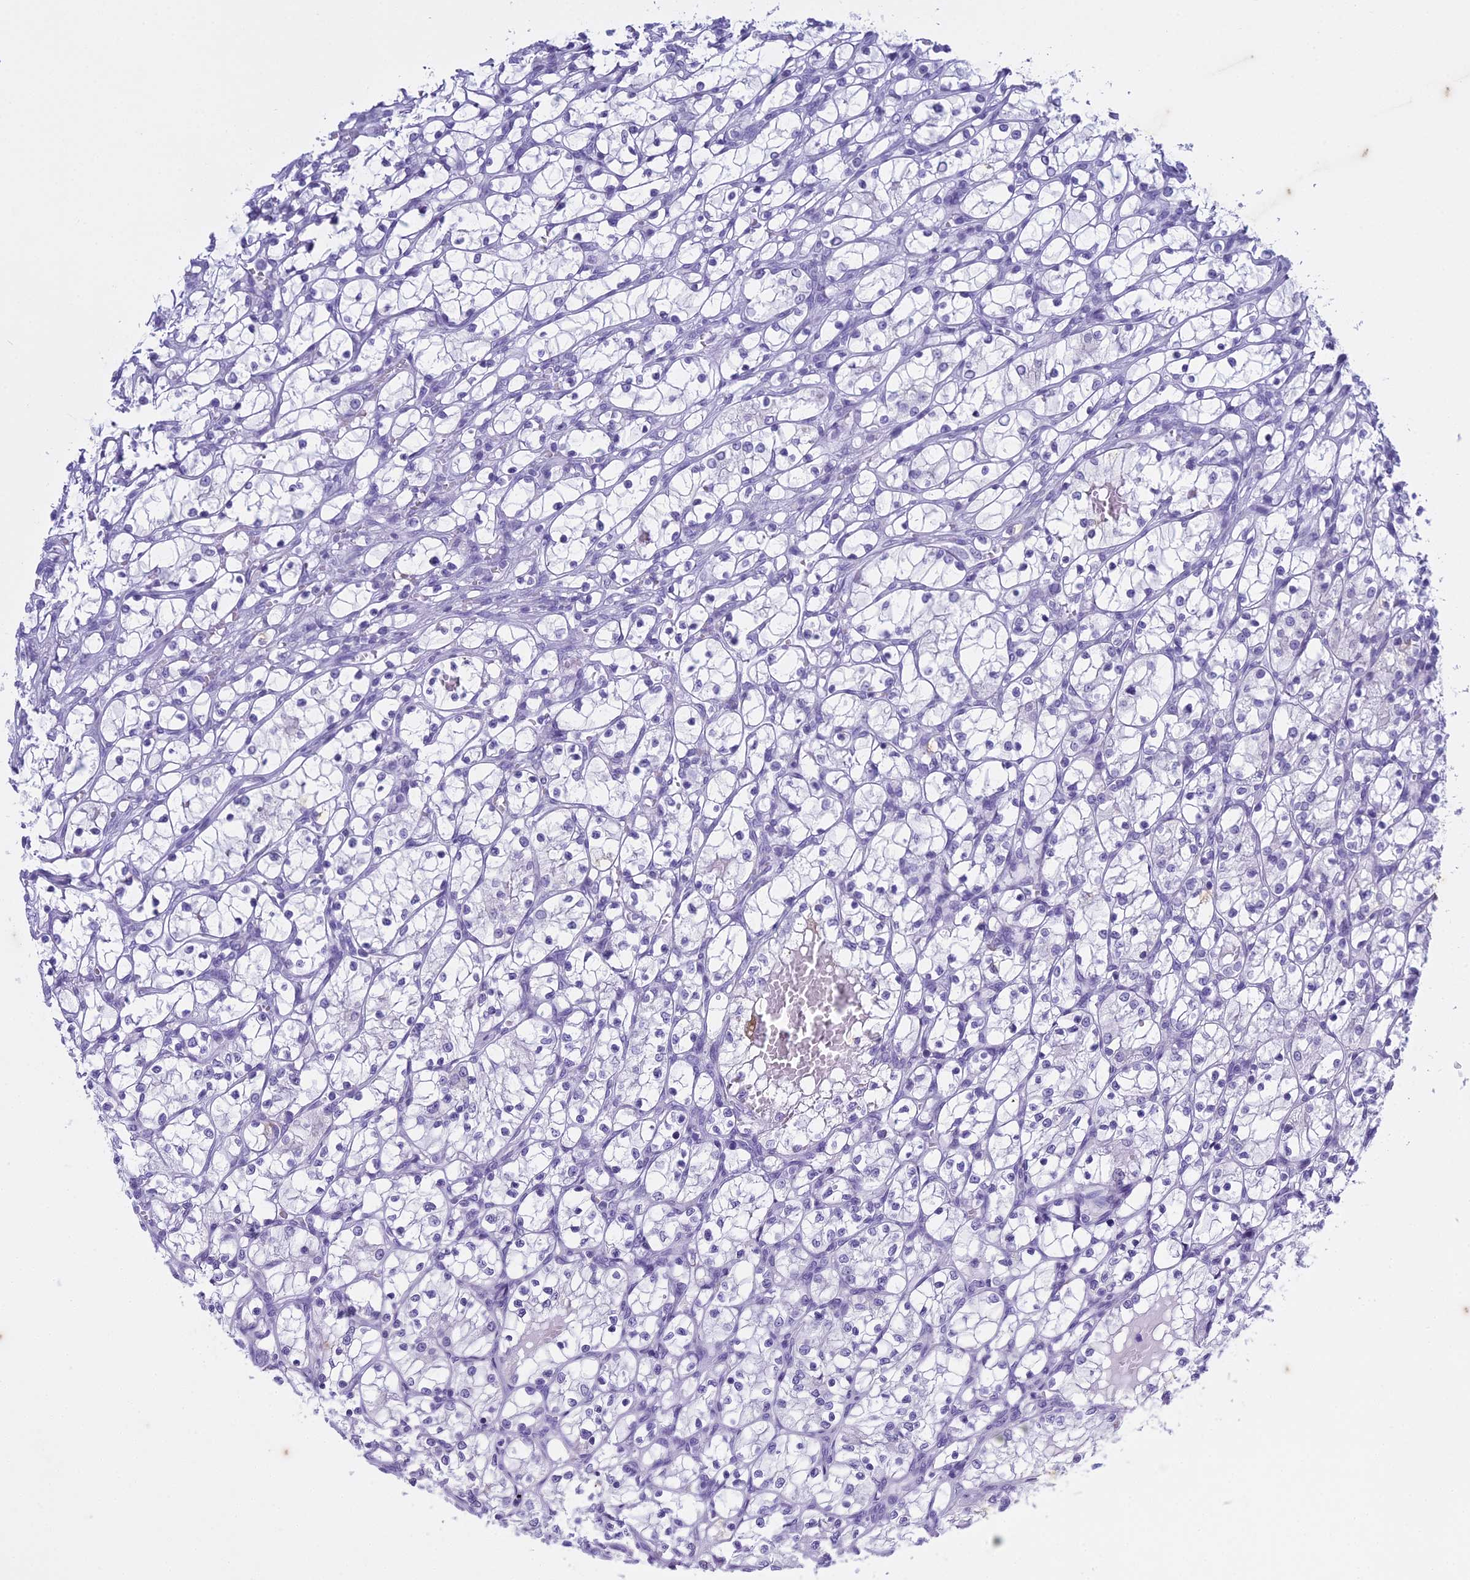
{"staining": {"intensity": "negative", "quantity": "none", "location": "none"}, "tissue": "renal cancer", "cell_type": "Tumor cells", "image_type": "cancer", "snomed": [{"axis": "morphology", "description": "Adenocarcinoma, NOS"}, {"axis": "topography", "description": "Kidney"}], "caption": "Tumor cells show no significant protein expression in renal adenocarcinoma. (DAB (3,3'-diaminobenzidine) immunohistochemistry (IHC) visualized using brightfield microscopy, high magnification).", "gene": "HMGB4", "patient": {"sex": "female", "age": 69}}